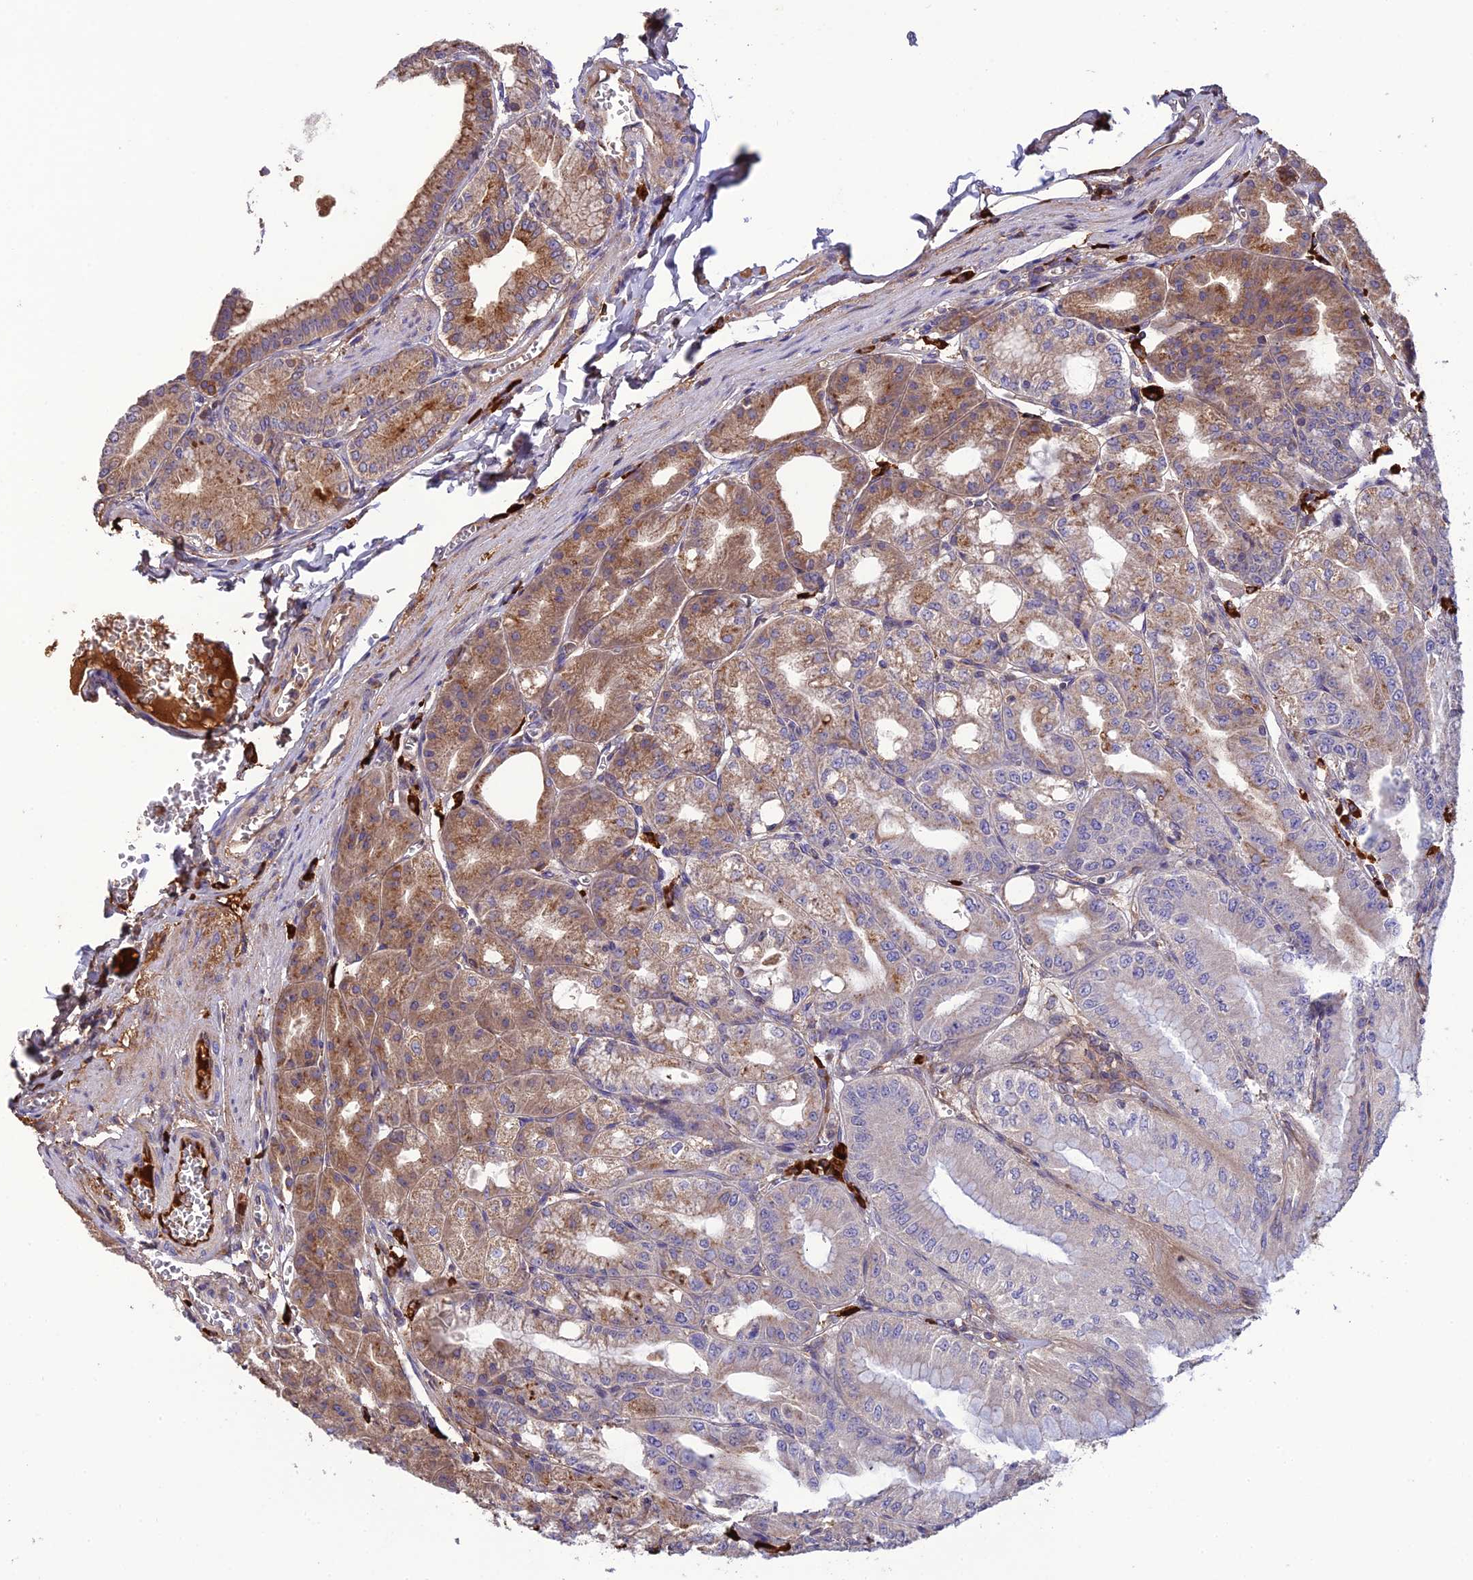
{"staining": {"intensity": "moderate", "quantity": ">75%", "location": "cytoplasmic/membranous"}, "tissue": "stomach", "cell_type": "Glandular cells", "image_type": "normal", "snomed": [{"axis": "morphology", "description": "Normal tissue, NOS"}, {"axis": "topography", "description": "Stomach, upper"}, {"axis": "topography", "description": "Stomach, lower"}], "caption": "Brown immunohistochemical staining in unremarkable stomach demonstrates moderate cytoplasmic/membranous positivity in approximately >75% of glandular cells. The staining is performed using DAB brown chromogen to label protein expression. The nuclei are counter-stained blue using hematoxylin.", "gene": "MIOS", "patient": {"sex": "male", "age": 71}}